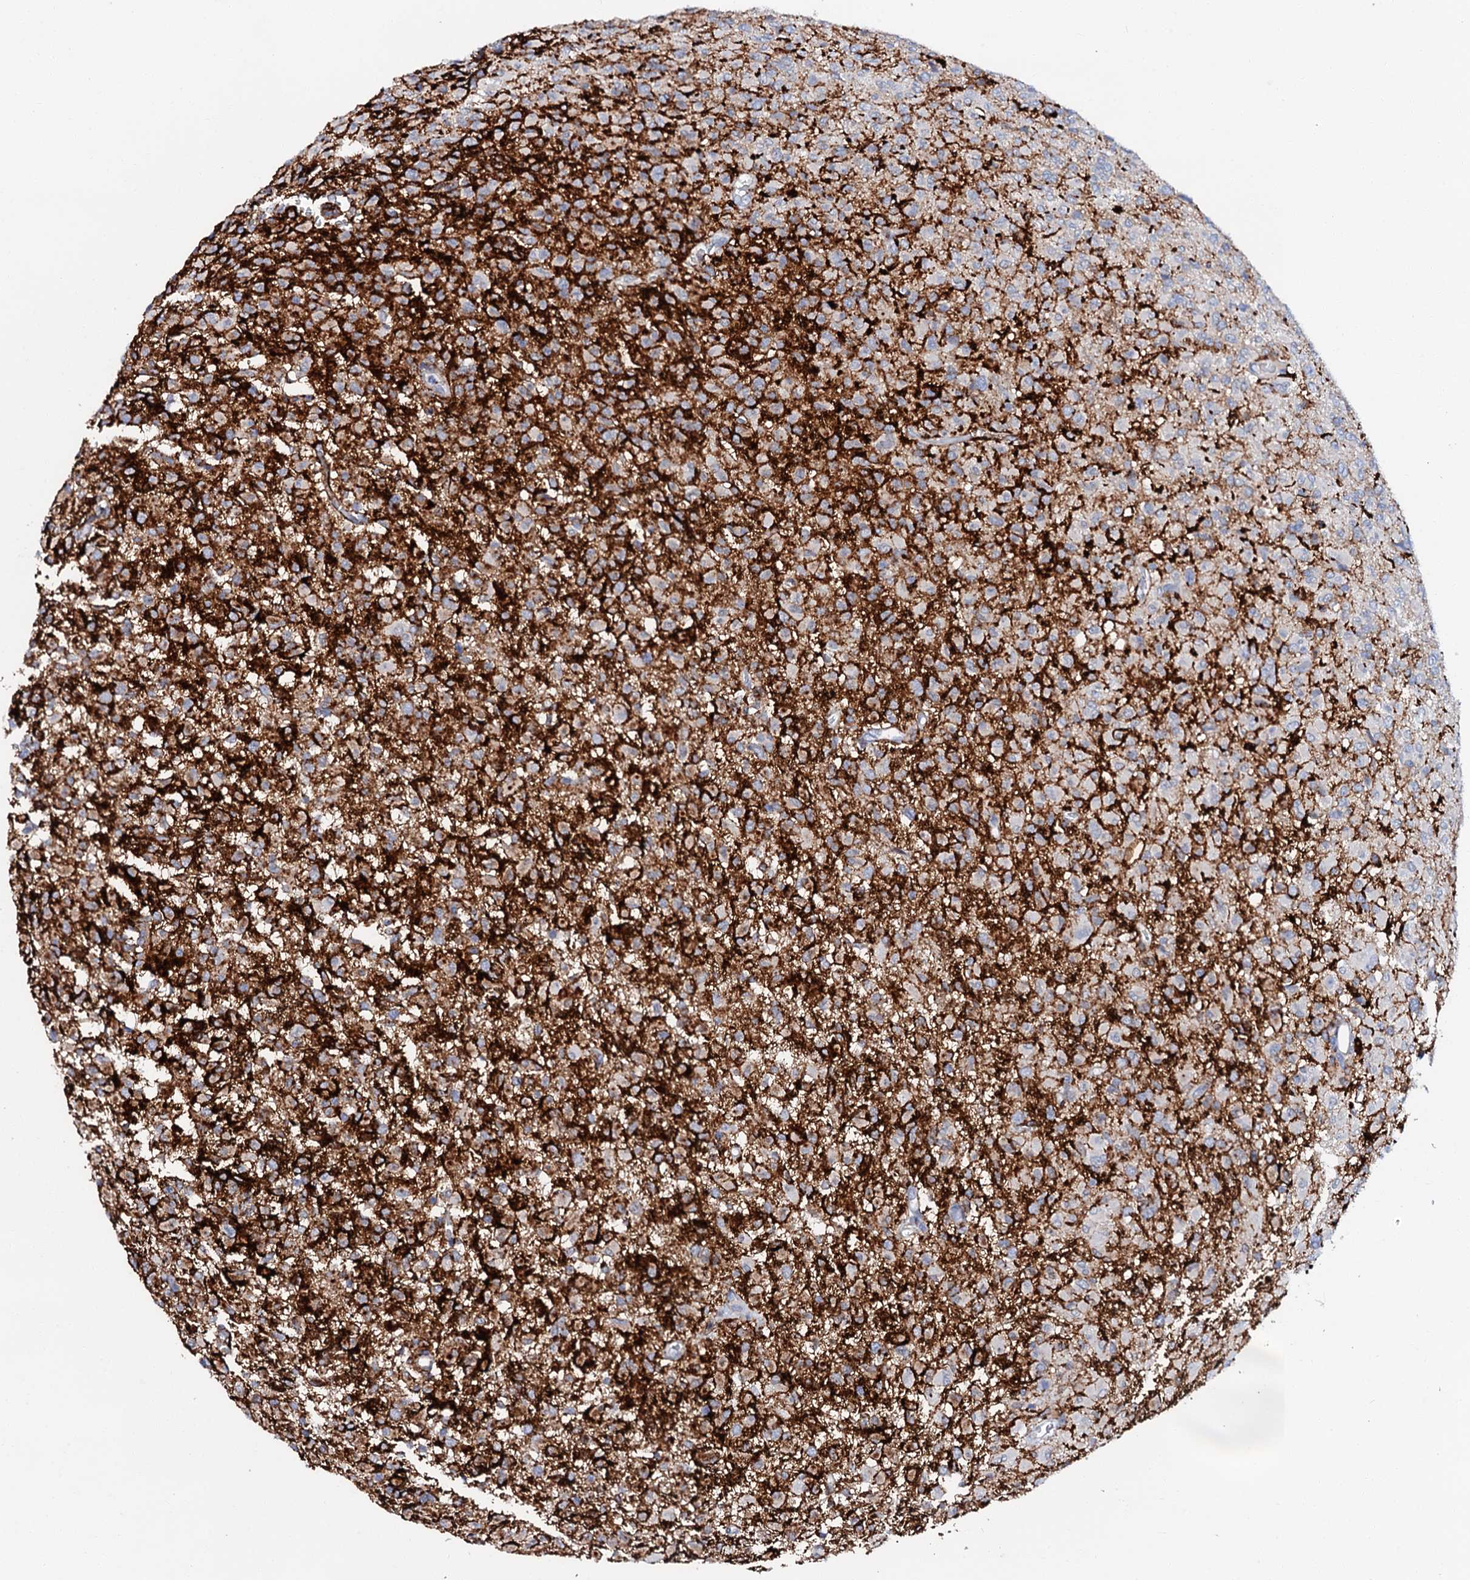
{"staining": {"intensity": "weak", "quantity": "<25%", "location": "cytoplasmic/membranous"}, "tissue": "glioma", "cell_type": "Tumor cells", "image_type": "cancer", "snomed": [{"axis": "morphology", "description": "Glioma, malignant, High grade"}, {"axis": "topography", "description": "Brain"}], "caption": "Immunohistochemistry (IHC) micrograph of neoplastic tissue: malignant glioma (high-grade) stained with DAB reveals no significant protein positivity in tumor cells. Nuclei are stained in blue.", "gene": "MED13L", "patient": {"sex": "female", "age": 57}}